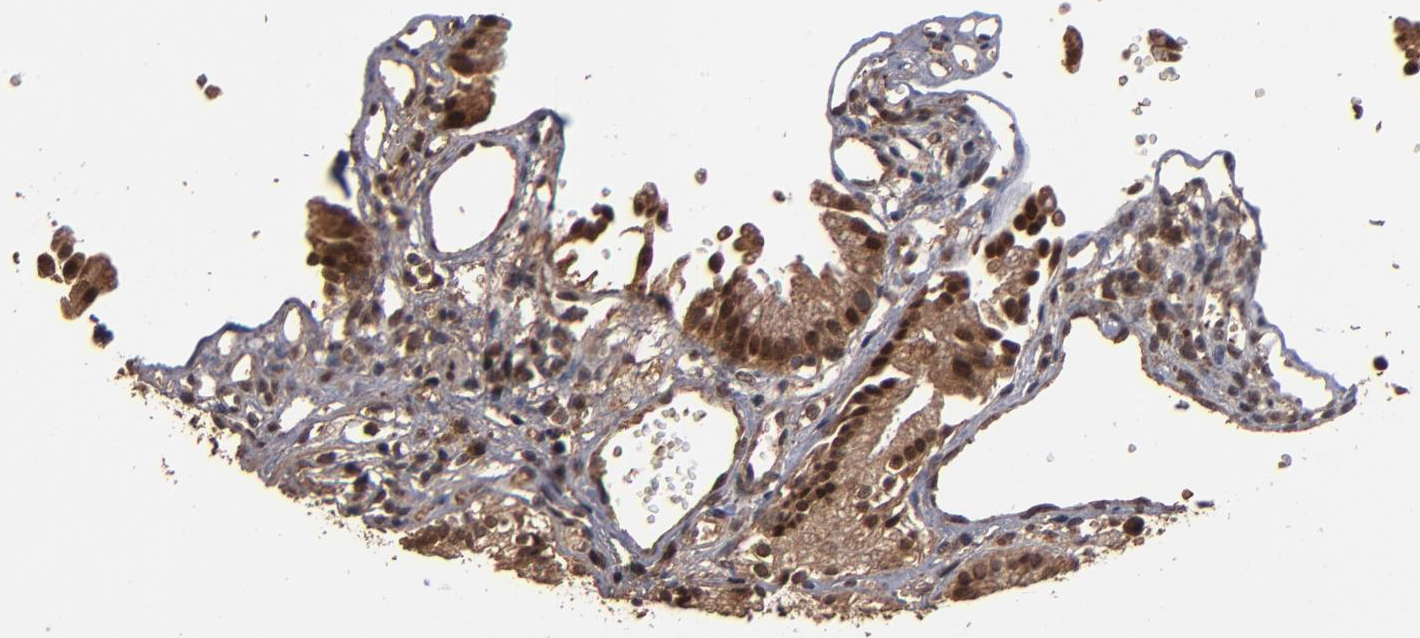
{"staining": {"intensity": "strong", "quantity": ">75%", "location": "cytoplasmic/membranous,nuclear"}, "tissue": "gallbladder", "cell_type": "Glandular cells", "image_type": "normal", "snomed": [{"axis": "morphology", "description": "Normal tissue, NOS"}, {"axis": "topography", "description": "Gallbladder"}], "caption": "Glandular cells reveal high levels of strong cytoplasmic/membranous,nuclear staining in approximately >75% of cells in benign gallbladder.", "gene": "NXF2B", "patient": {"sex": "male", "age": 65}}